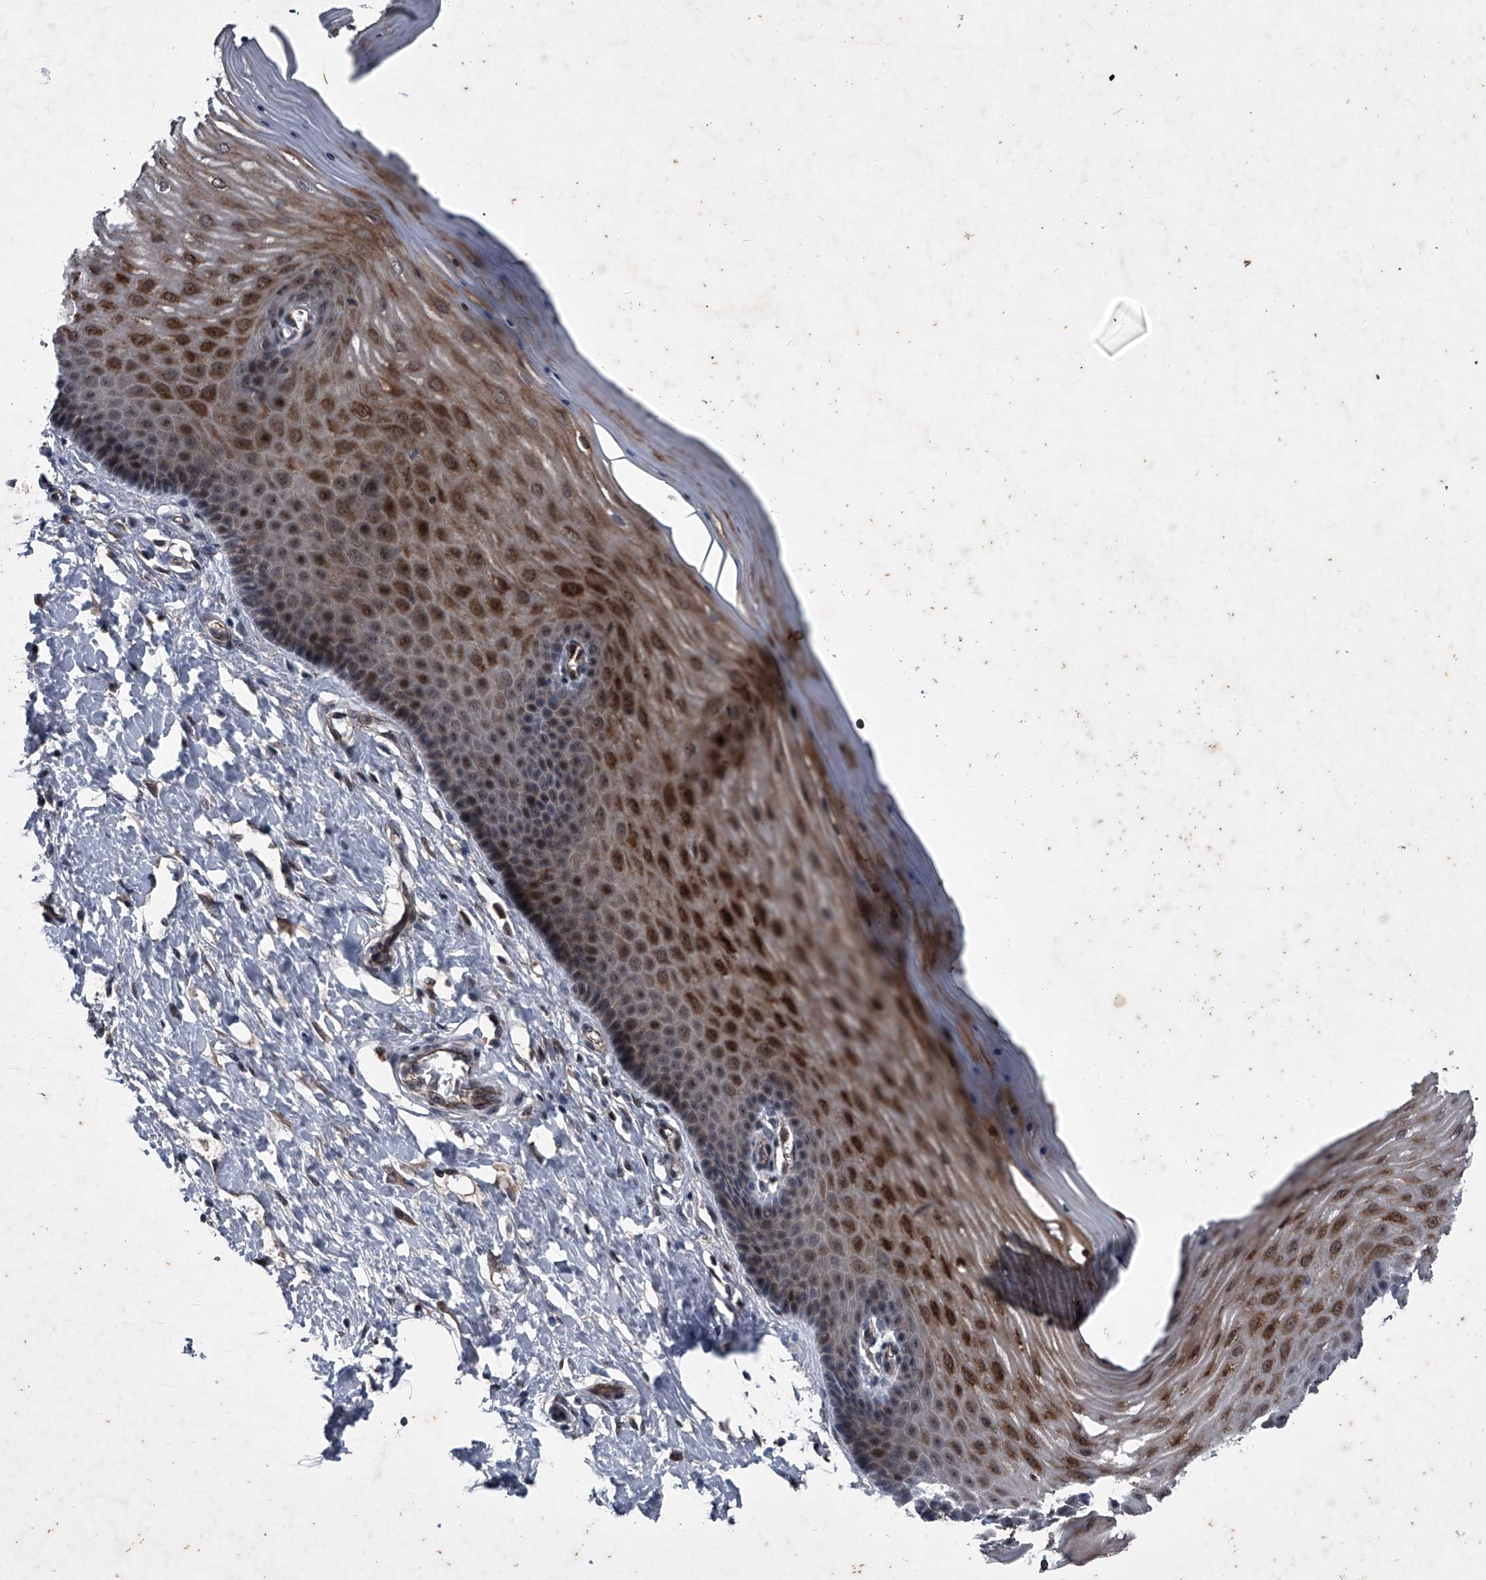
{"staining": {"intensity": "weak", "quantity": ">75%", "location": "cytoplasmic/membranous,nuclear"}, "tissue": "cervix", "cell_type": "Glandular cells", "image_type": "normal", "snomed": [{"axis": "morphology", "description": "Normal tissue, NOS"}, {"axis": "topography", "description": "Cervix"}], "caption": "Immunohistochemistry (IHC) staining of unremarkable cervix, which displays low levels of weak cytoplasmic/membranous,nuclear expression in approximately >75% of glandular cells indicating weak cytoplasmic/membranous,nuclear protein expression. The staining was performed using DAB (3,3'-diaminobenzidine) (brown) for protein detection and nuclei were counterstained in hematoxylin (blue).", "gene": "MAPKAP1", "patient": {"sex": "female", "age": 55}}